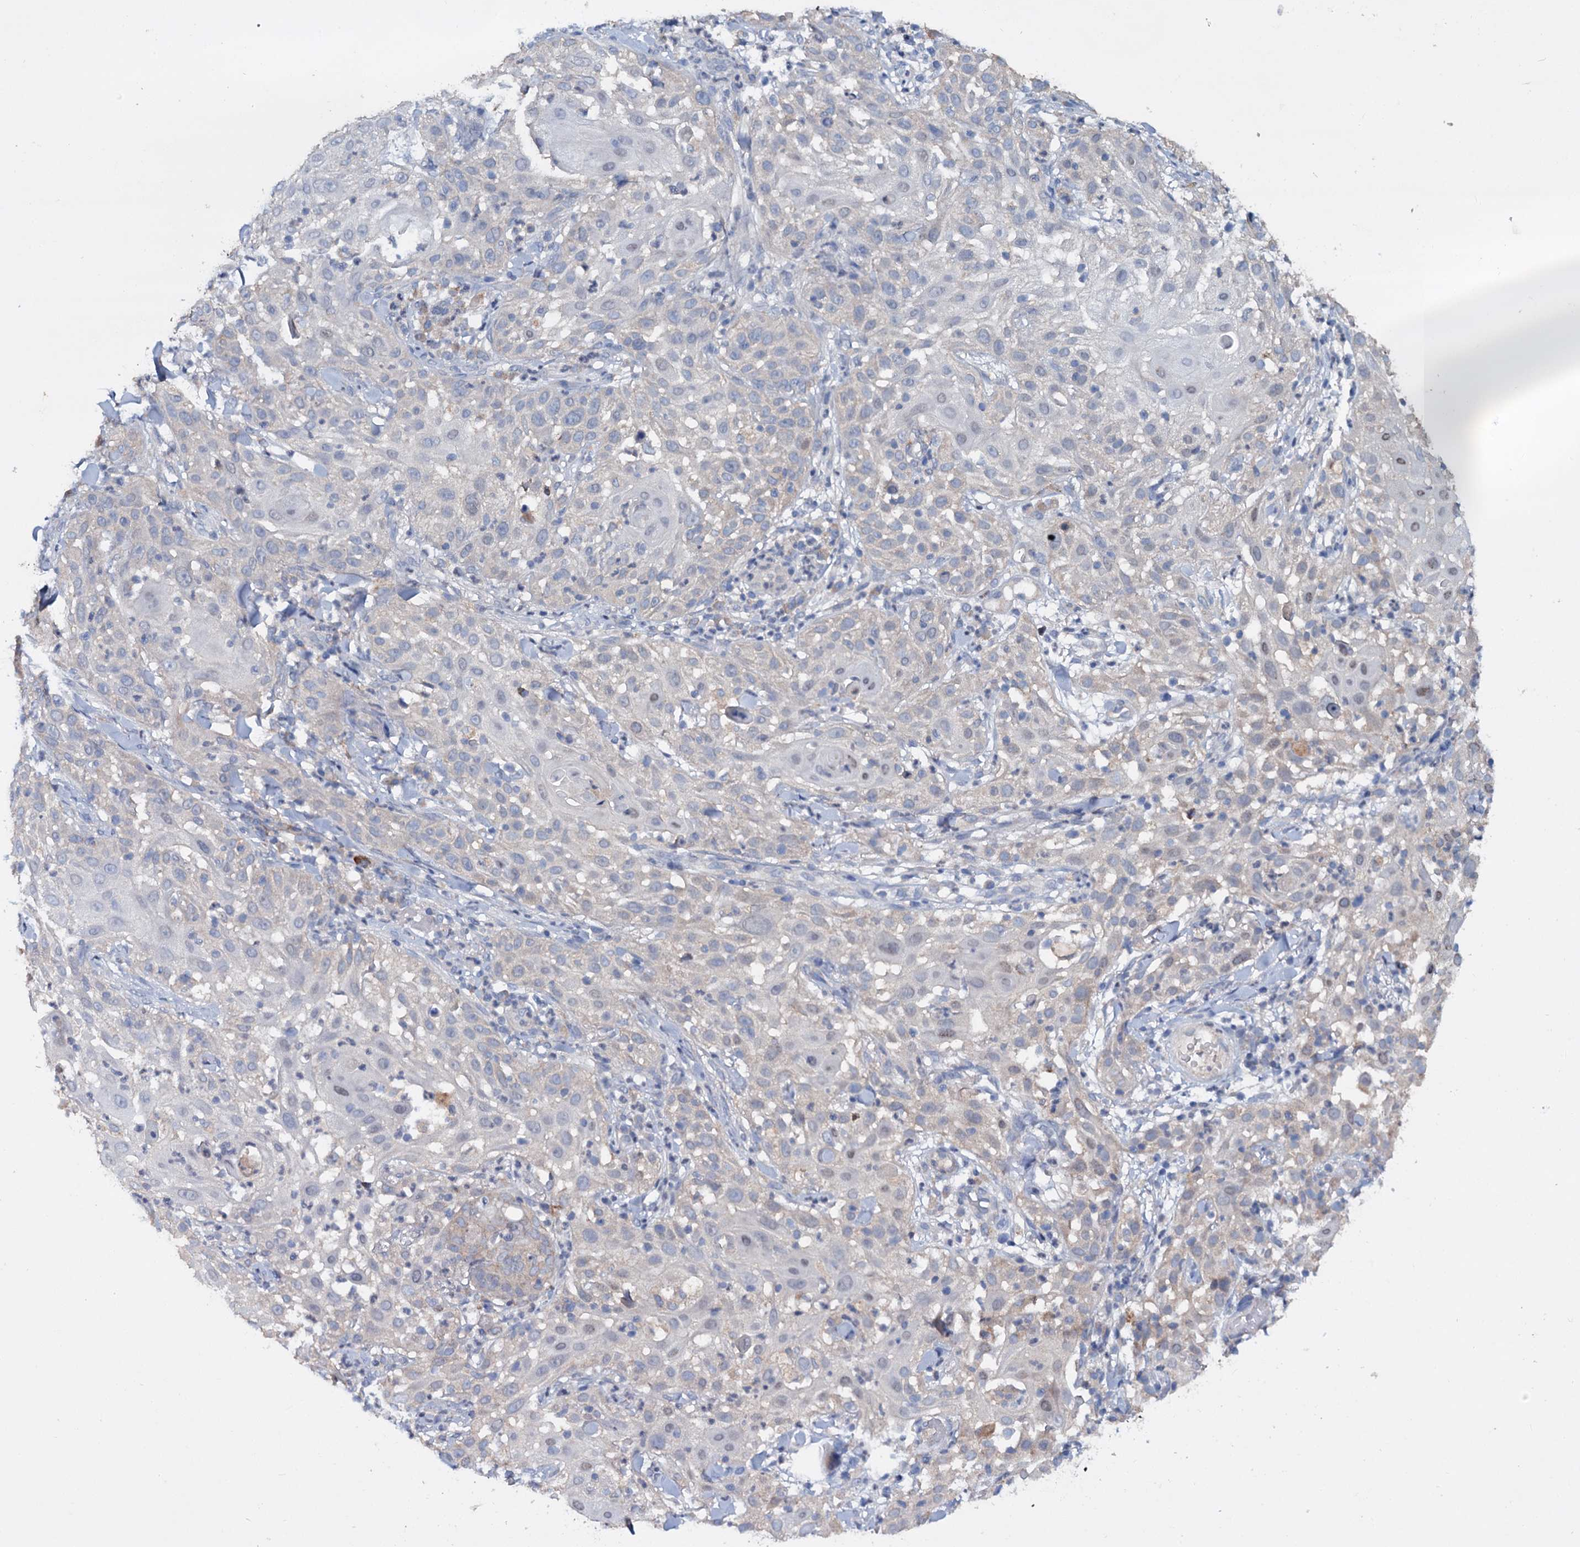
{"staining": {"intensity": "negative", "quantity": "none", "location": "none"}, "tissue": "skin cancer", "cell_type": "Tumor cells", "image_type": "cancer", "snomed": [{"axis": "morphology", "description": "Squamous cell carcinoma, NOS"}, {"axis": "topography", "description": "Skin"}], "caption": "Micrograph shows no protein expression in tumor cells of skin cancer (squamous cell carcinoma) tissue.", "gene": "ETFBKMT", "patient": {"sex": "female", "age": 44}}